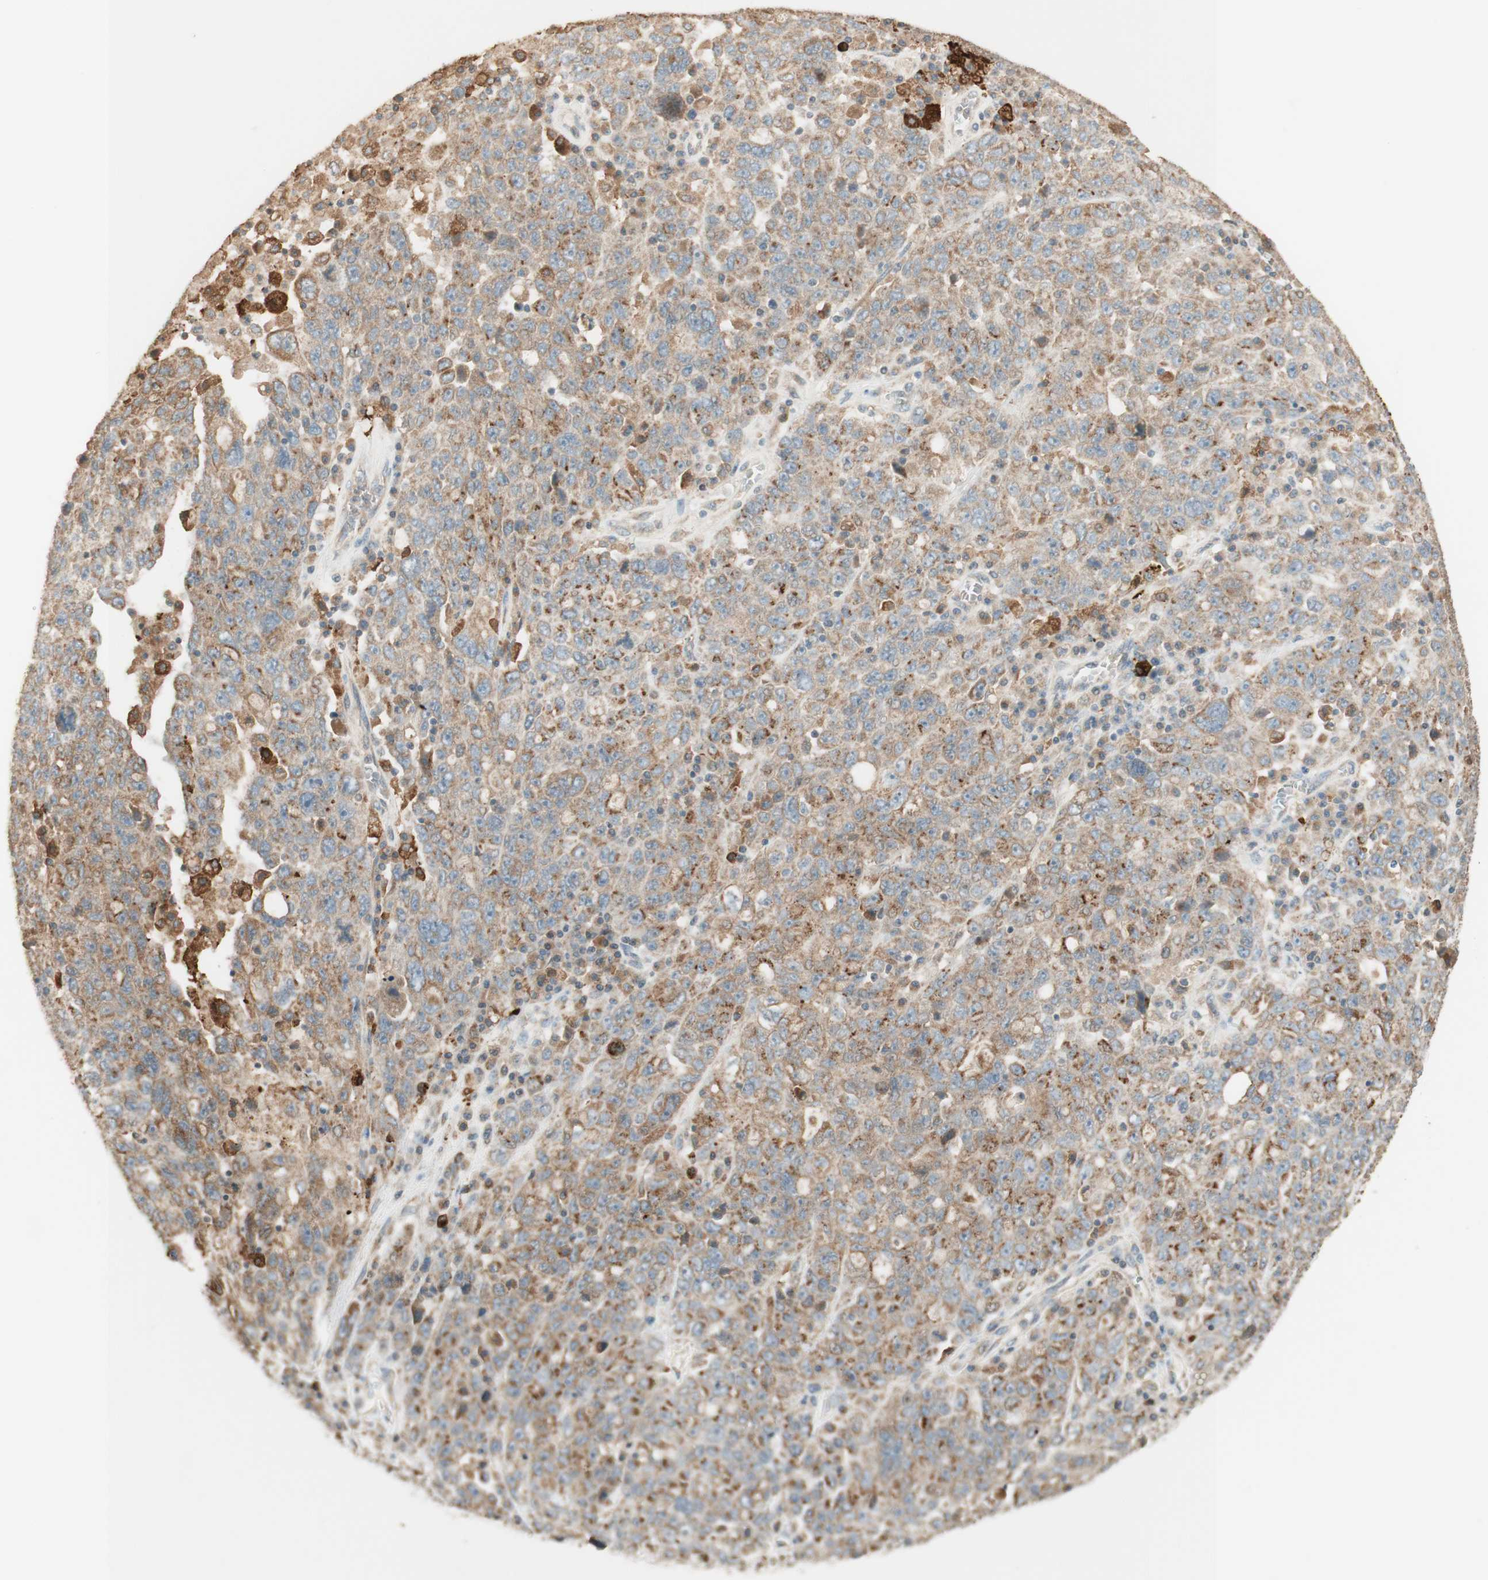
{"staining": {"intensity": "moderate", "quantity": ">75%", "location": "cytoplasmic/membranous"}, "tissue": "ovarian cancer", "cell_type": "Tumor cells", "image_type": "cancer", "snomed": [{"axis": "morphology", "description": "Carcinoma, endometroid"}, {"axis": "topography", "description": "Ovary"}], "caption": "A medium amount of moderate cytoplasmic/membranous positivity is seen in approximately >75% of tumor cells in ovarian cancer (endometroid carcinoma) tissue.", "gene": "CLCN2", "patient": {"sex": "female", "age": 62}}